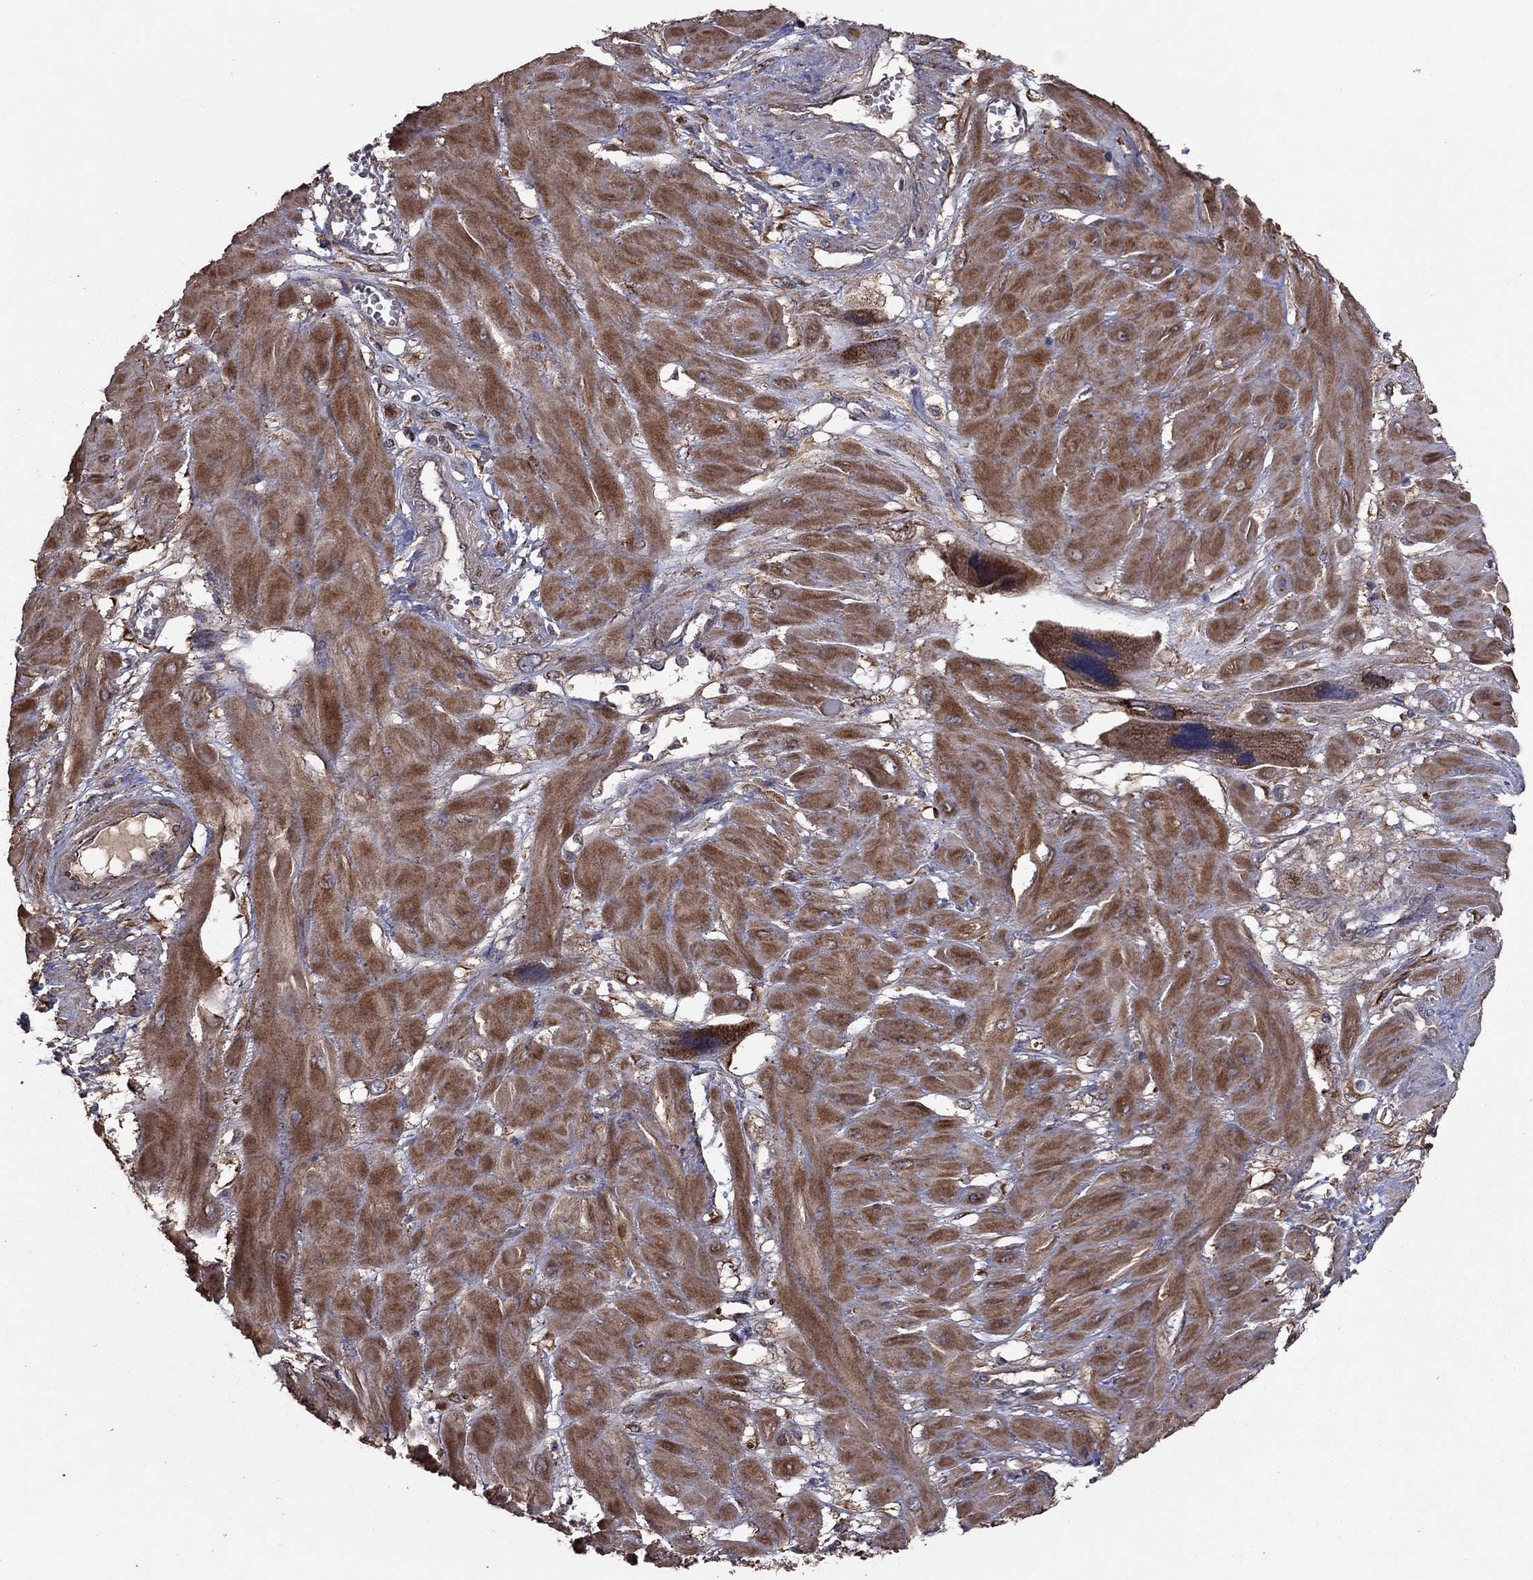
{"staining": {"intensity": "weak", "quantity": "<25%", "location": "cytoplasmic/membranous"}, "tissue": "cervical cancer", "cell_type": "Tumor cells", "image_type": "cancer", "snomed": [{"axis": "morphology", "description": "Squamous cell carcinoma, NOS"}, {"axis": "topography", "description": "Cervix"}], "caption": "Image shows no significant protein expression in tumor cells of squamous cell carcinoma (cervical).", "gene": "FLT4", "patient": {"sex": "female", "age": 34}}